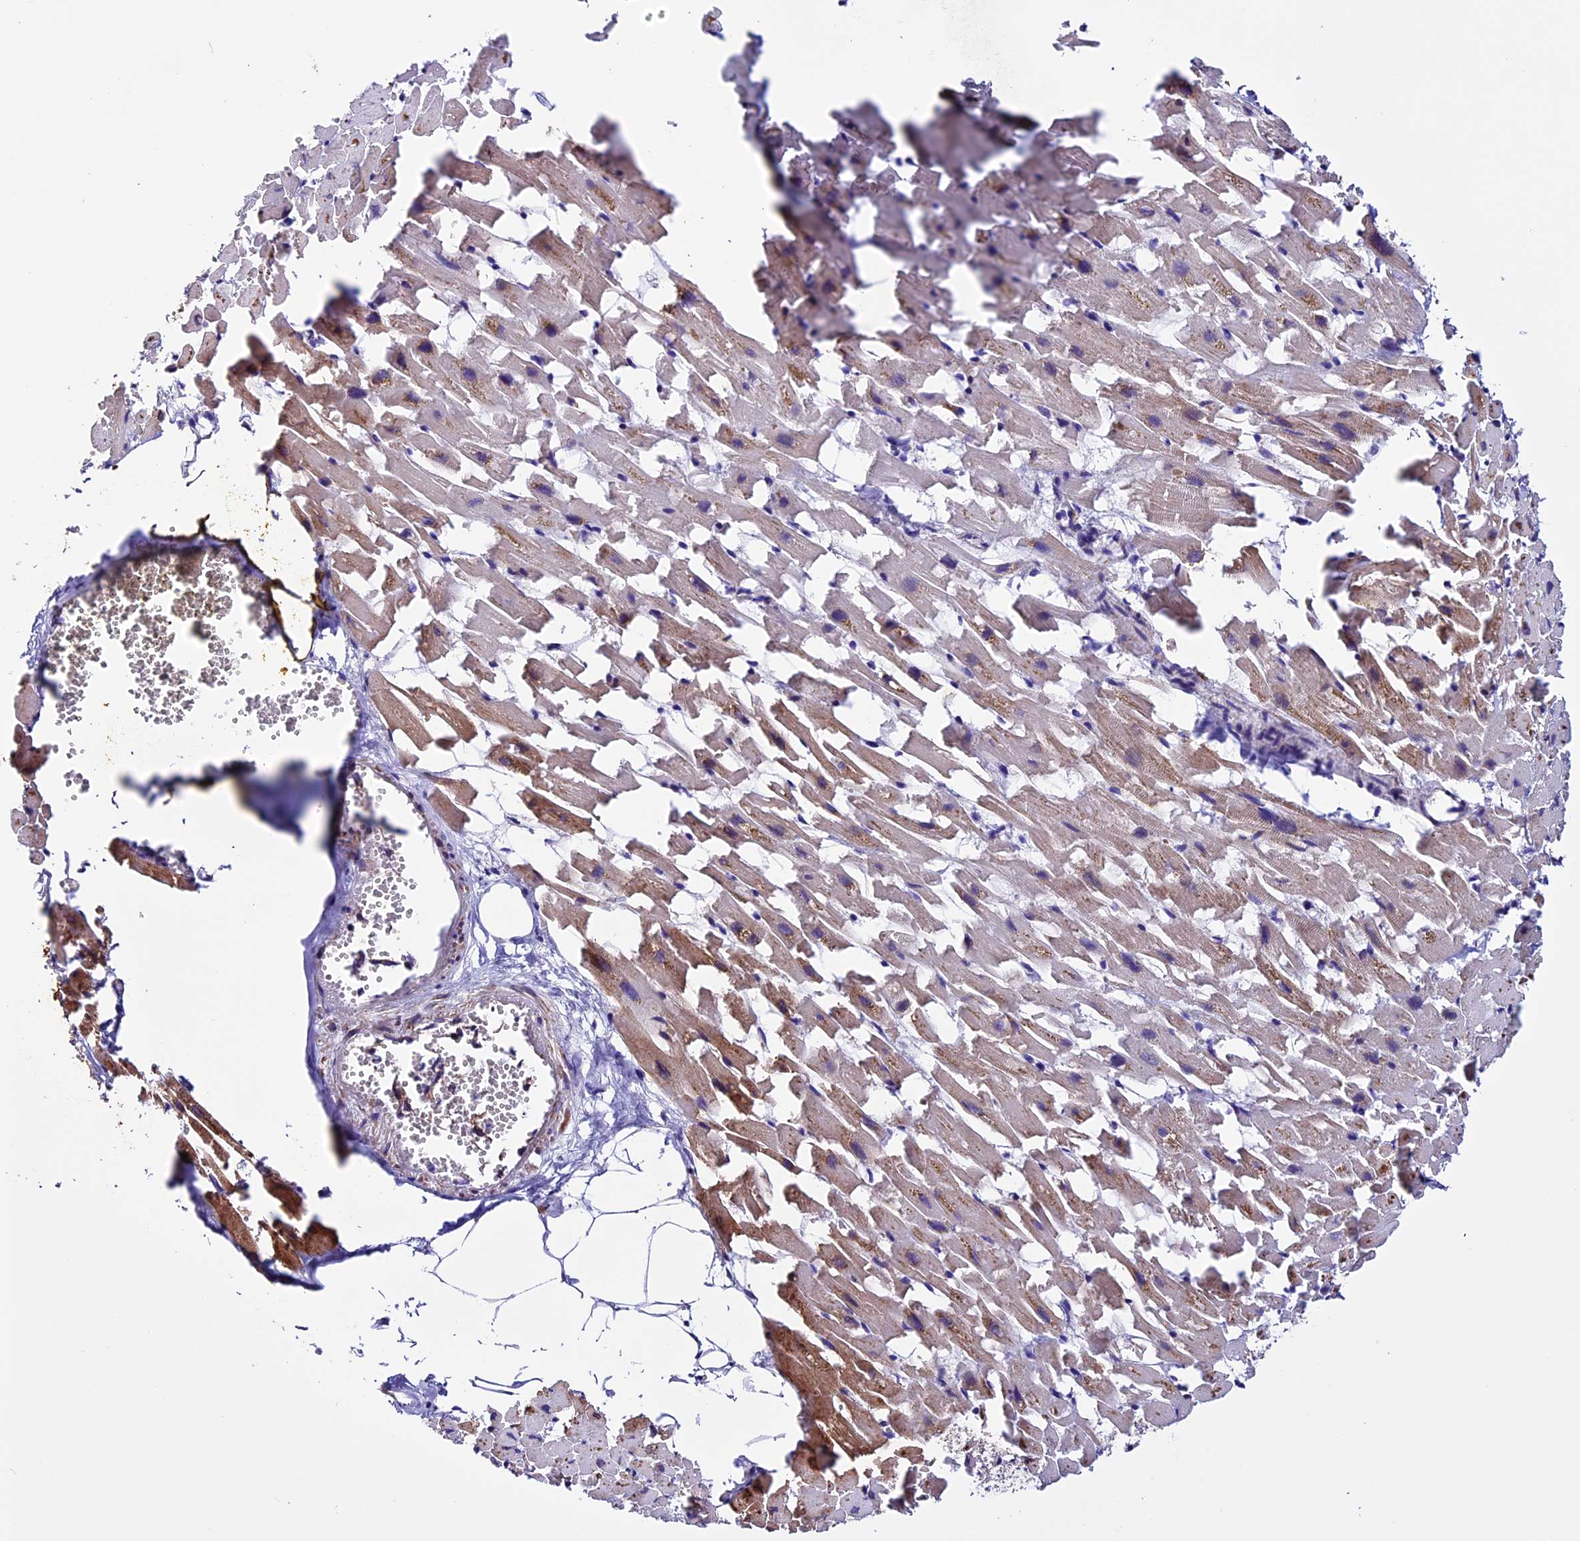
{"staining": {"intensity": "strong", "quantity": "25%-75%", "location": "cytoplasmic/membranous"}, "tissue": "heart muscle", "cell_type": "Cardiomyocytes", "image_type": "normal", "snomed": [{"axis": "morphology", "description": "Normal tissue, NOS"}, {"axis": "topography", "description": "Heart"}], "caption": "IHC photomicrograph of normal human heart muscle stained for a protein (brown), which shows high levels of strong cytoplasmic/membranous staining in about 25%-75% of cardiomyocytes.", "gene": "CX3CL1", "patient": {"sex": "female", "age": 64}}